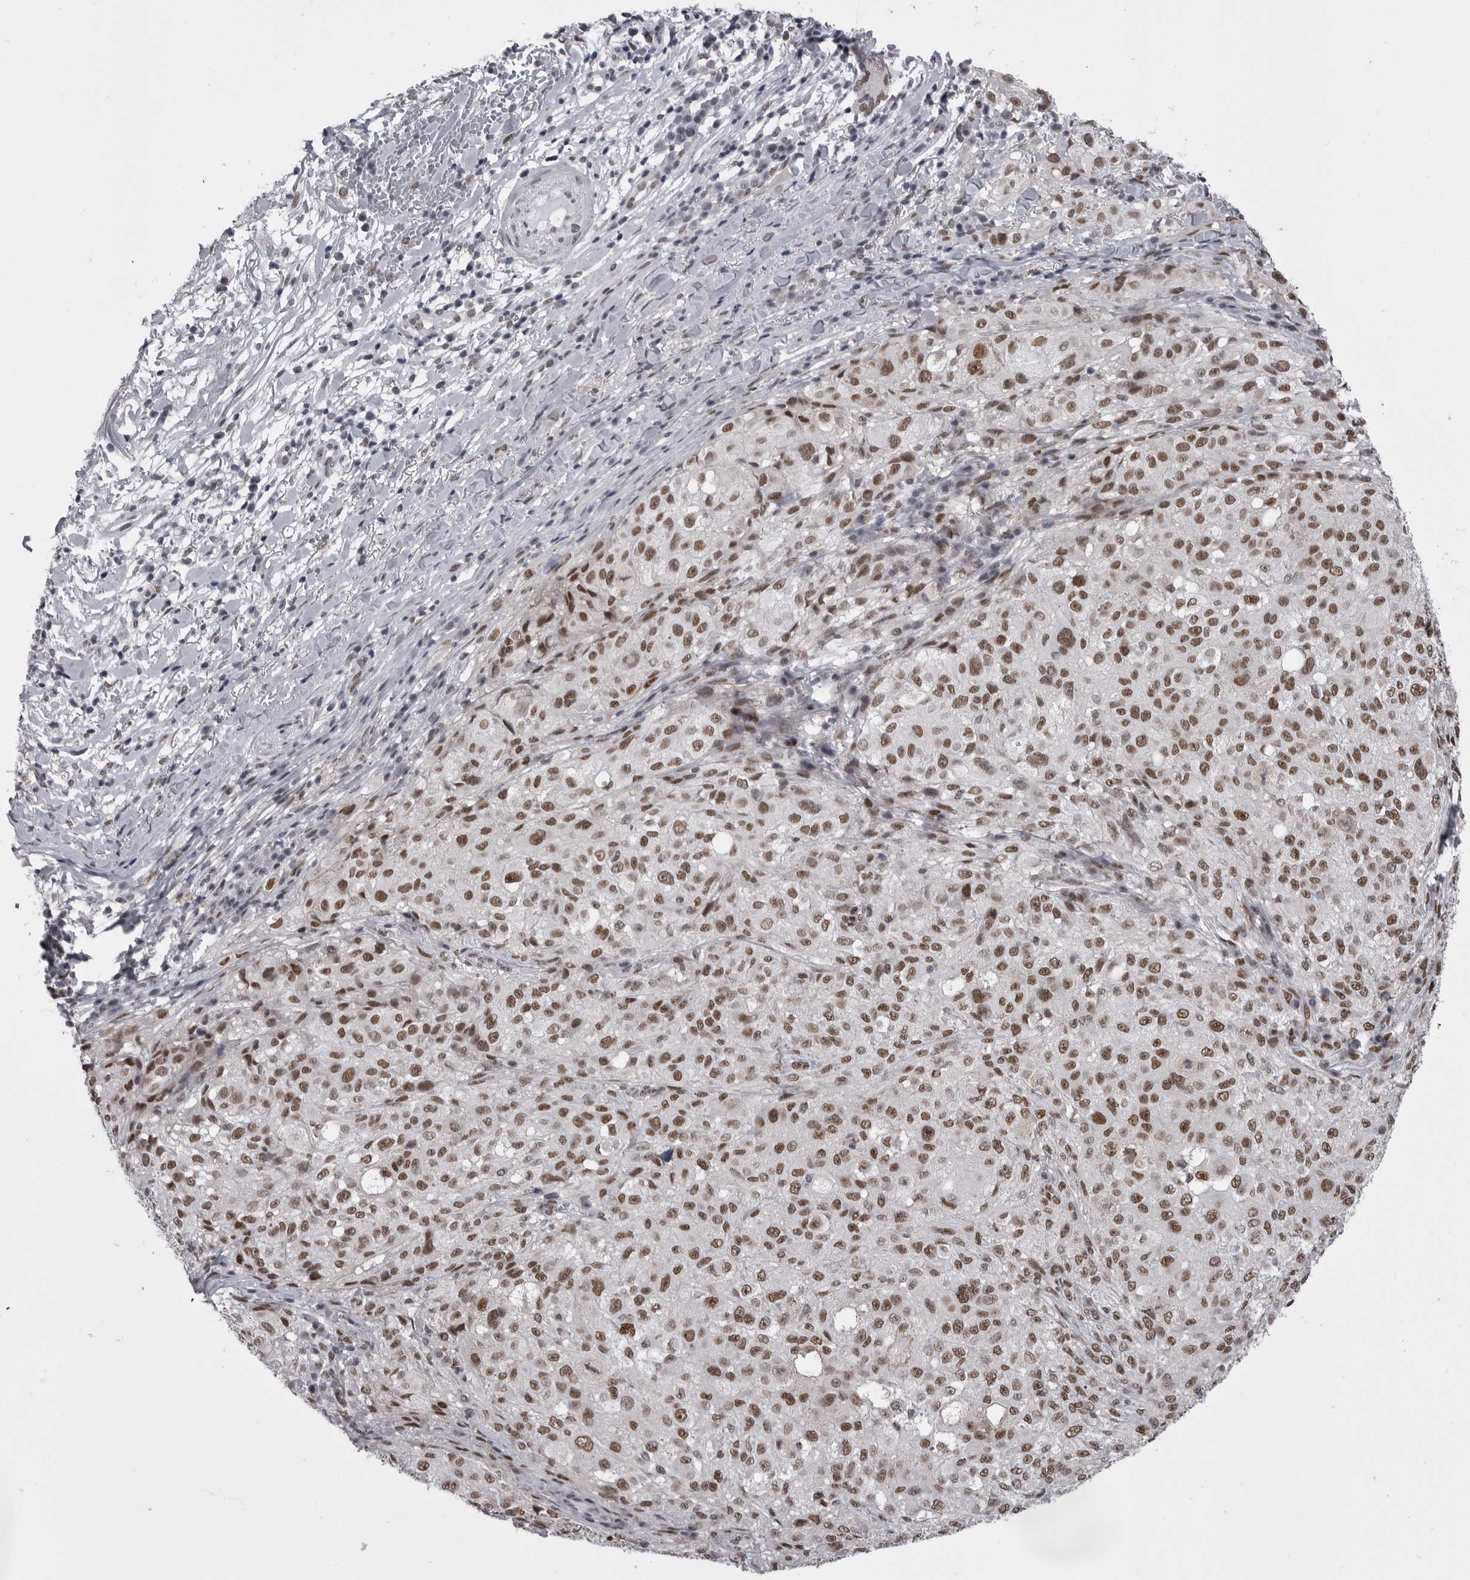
{"staining": {"intensity": "moderate", "quantity": ">75%", "location": "nuclear"}, "tissue": "melanoma", "cell_type": "Tumor cells", "image_type": "cancer", "snomed": [{"axis": "morphology", "description": "Necrosis, NOS"}, {"axis": "morphology", "description": "Malignant melanoma, NOS"}, {"axis": "topography", "description": "Skin"}], "caption": "Moderate nuclear protein staining is seen in approximately >75% of tumor cells in melanoma.", "gene": "MEPCE", "patient": {"sex": "female", "age": 87}}